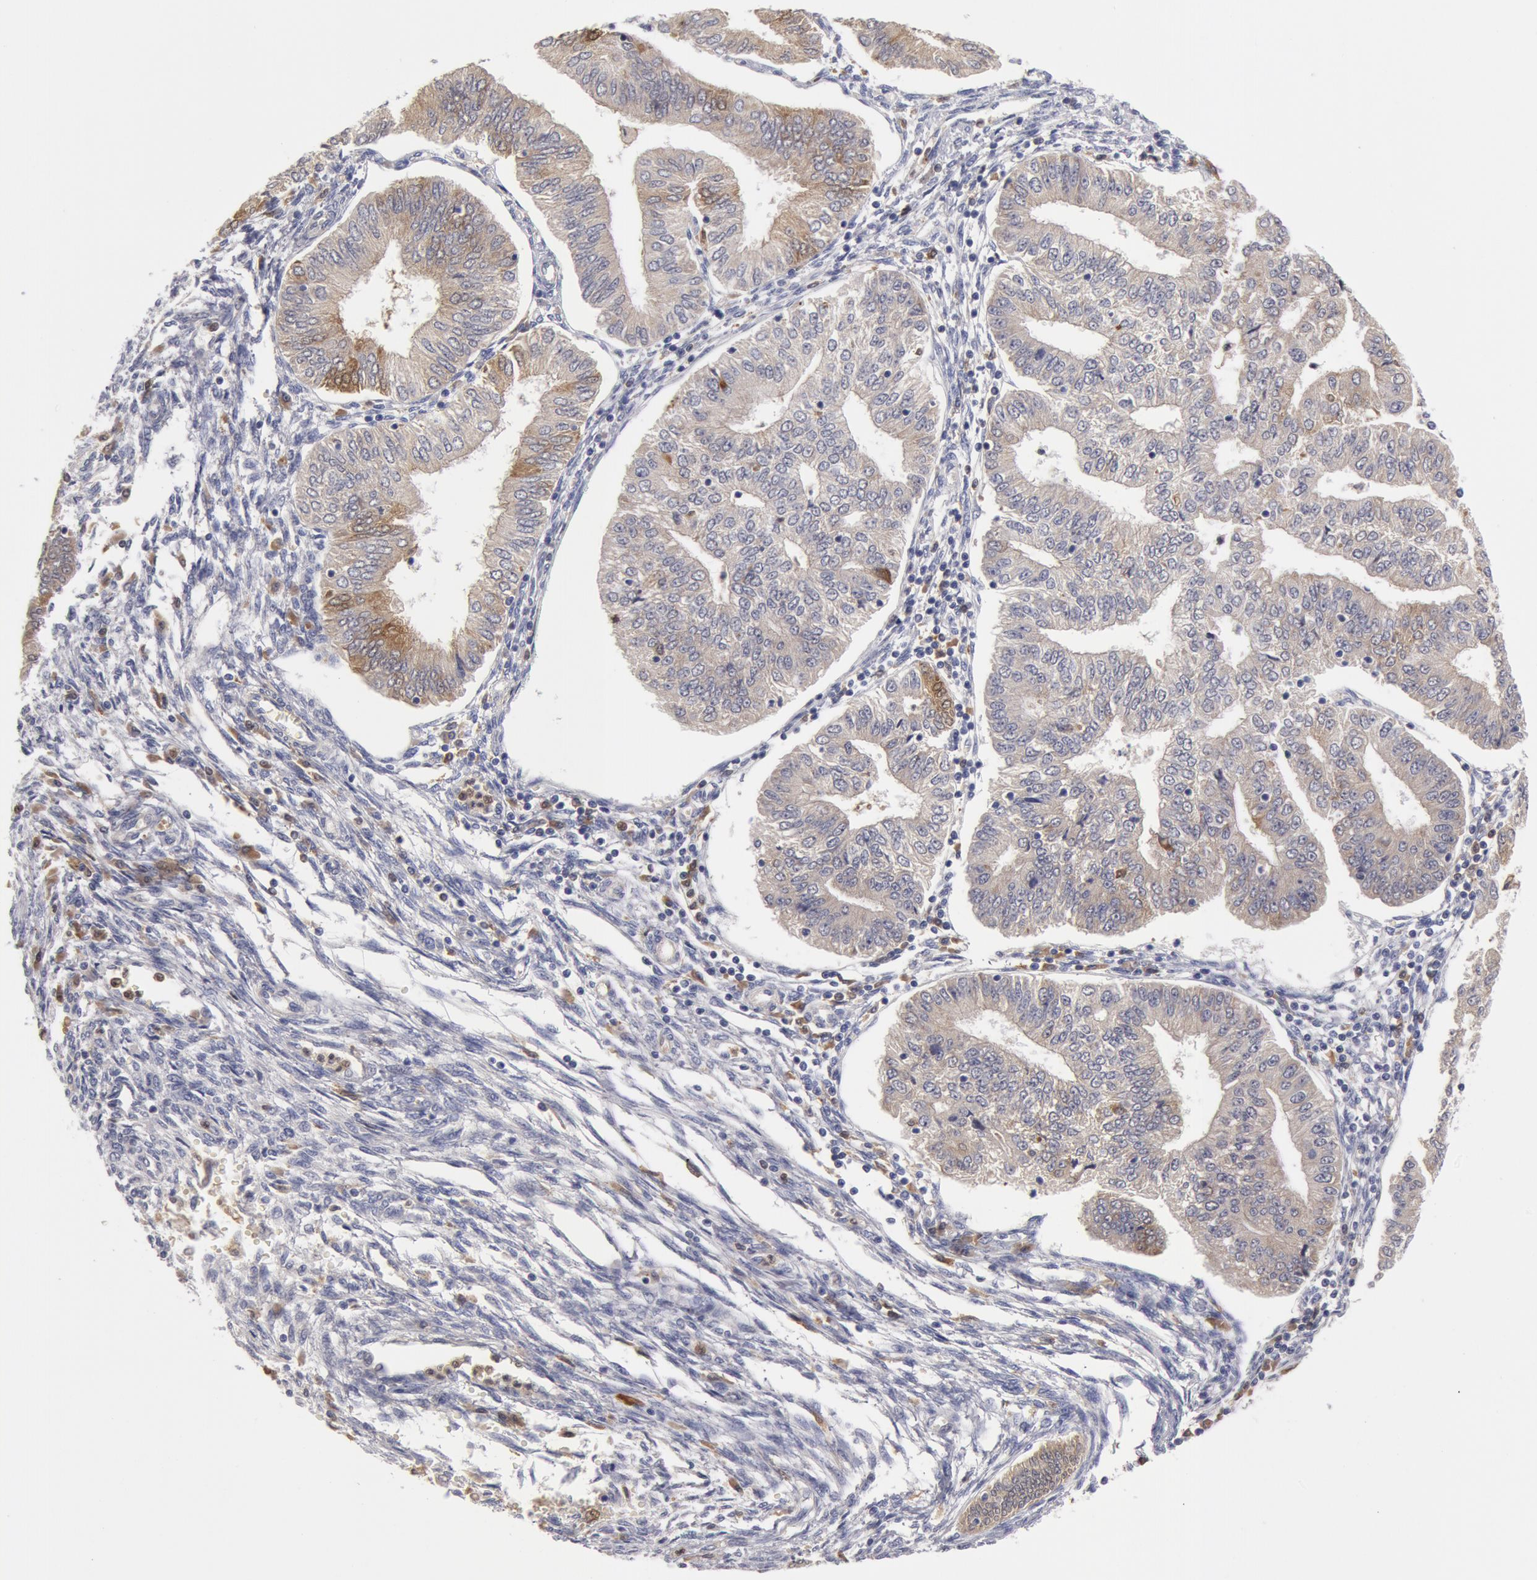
{"staining": {"intensity": "weak", "quantity": ">75%", "location": "cytoplasmic/membranous"}, "tissue": "endometrial cancer", "cell_type": "Tumor cells", "image_type": "cancer", "snomed": [{"axis": "morphology", "description": "Adenocarcinoma, NOS"}, {"axis": "topography", "description": "Endometrium"}], "caption": "Approximately >75% of tumor cells in human endometrial adenocarcinoma exhibit weak cytoplasmic/membranous protein positivity as visualized by brown immunohistochemical staining.", "gene": "SYK", "patient": {"sex": "female", "age": 51}}